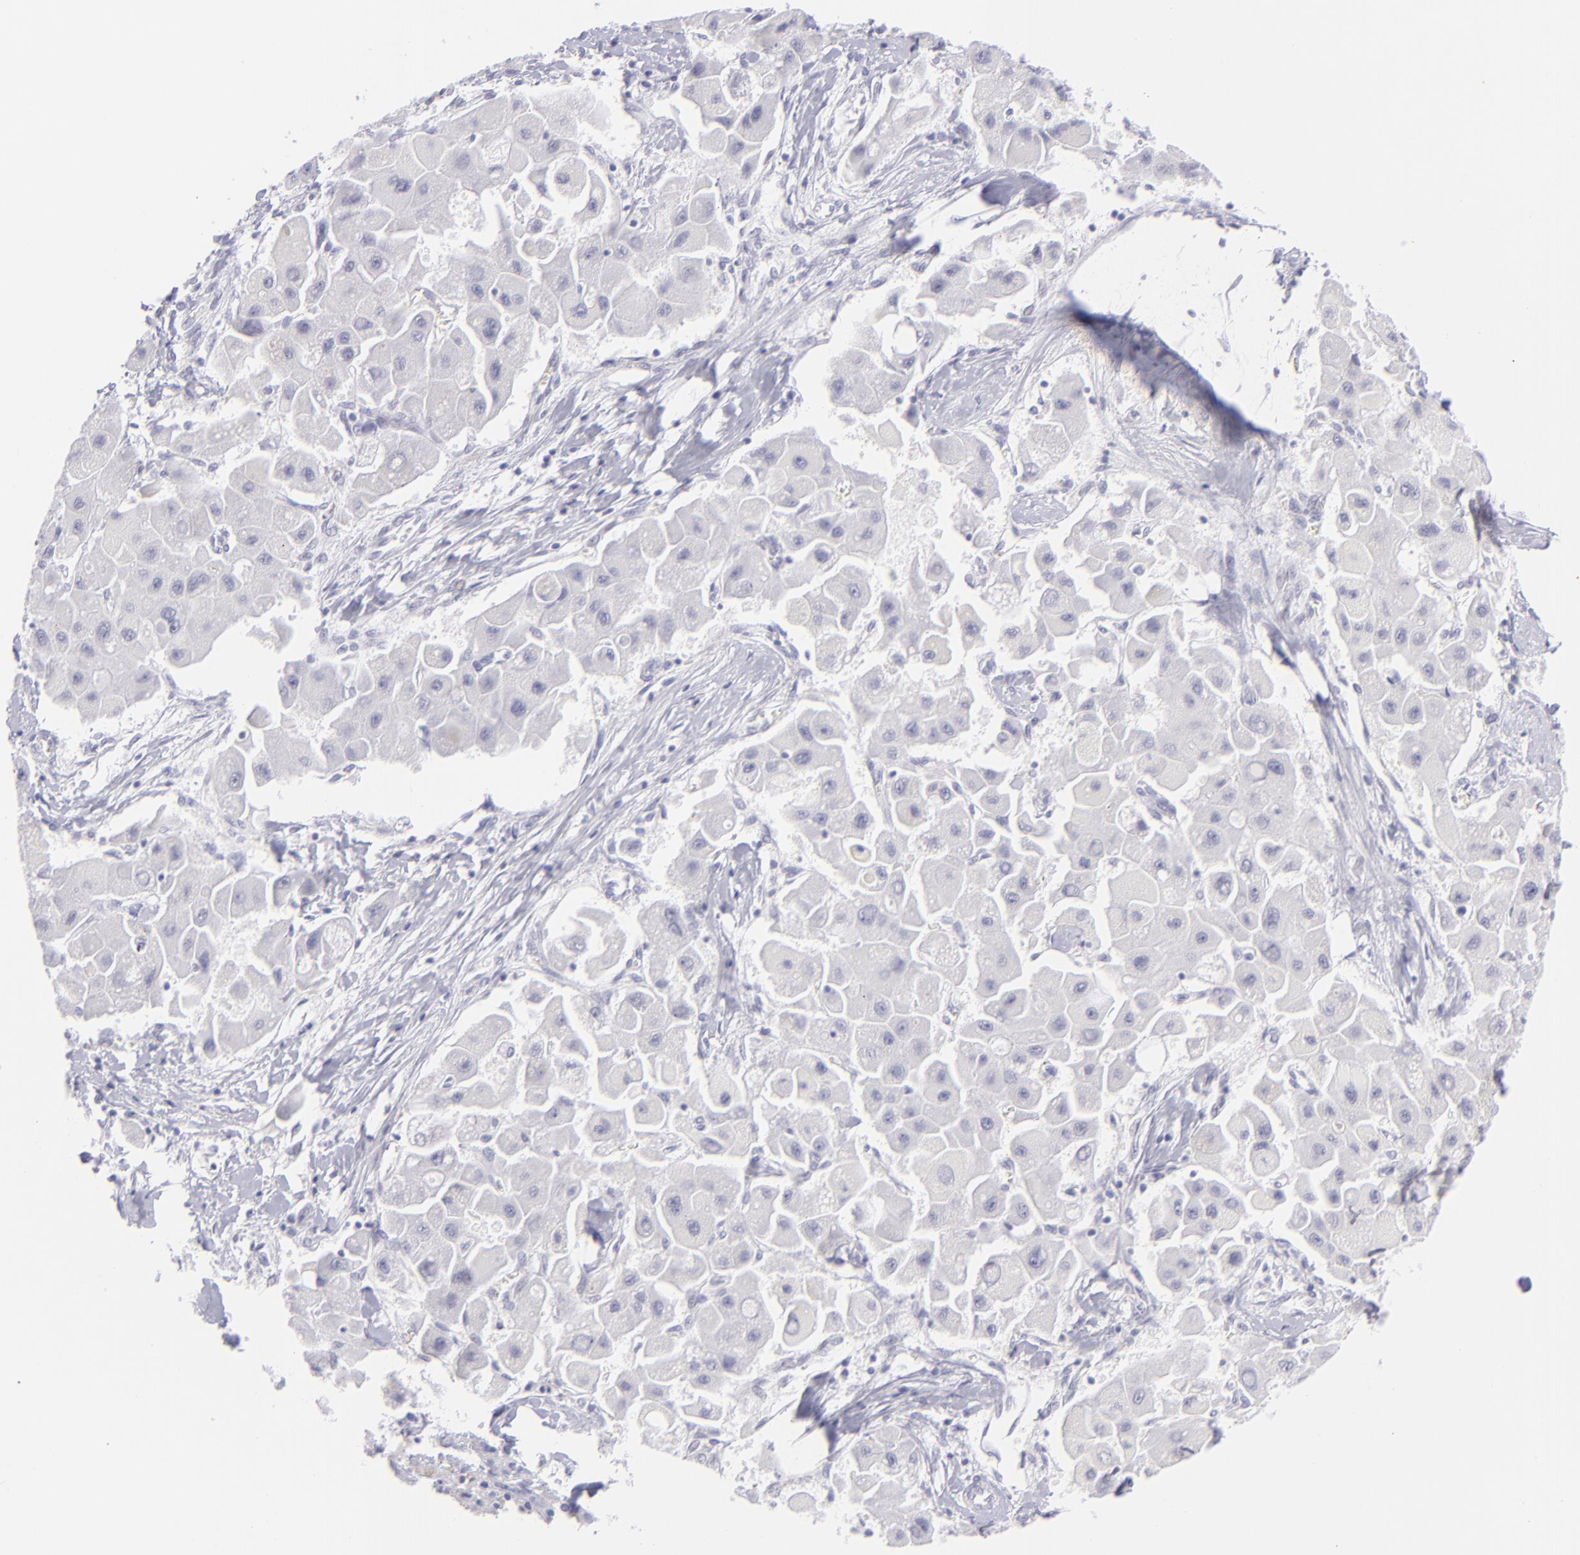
{"staining": {"intensity": "negative", "quantity": "none", "location": "none"}, "tissue": "liver cancer", "cell_type": "Tumor cells", "image_type": "cancer", "snomed": [{"axis": "morphology", "description": "Carcinoma, Hepatocellular, NOS"}, {"axis": "topography", "description": "Liver"}], "caption": "Immunohistochemistry photomicrograph of human liver hepatocellular carcinoma stained for a protein (brown), which demonstrates no expression in tumor cells.", "gene": "FCER2", "patient": {"sex": "male", "age": 24}}